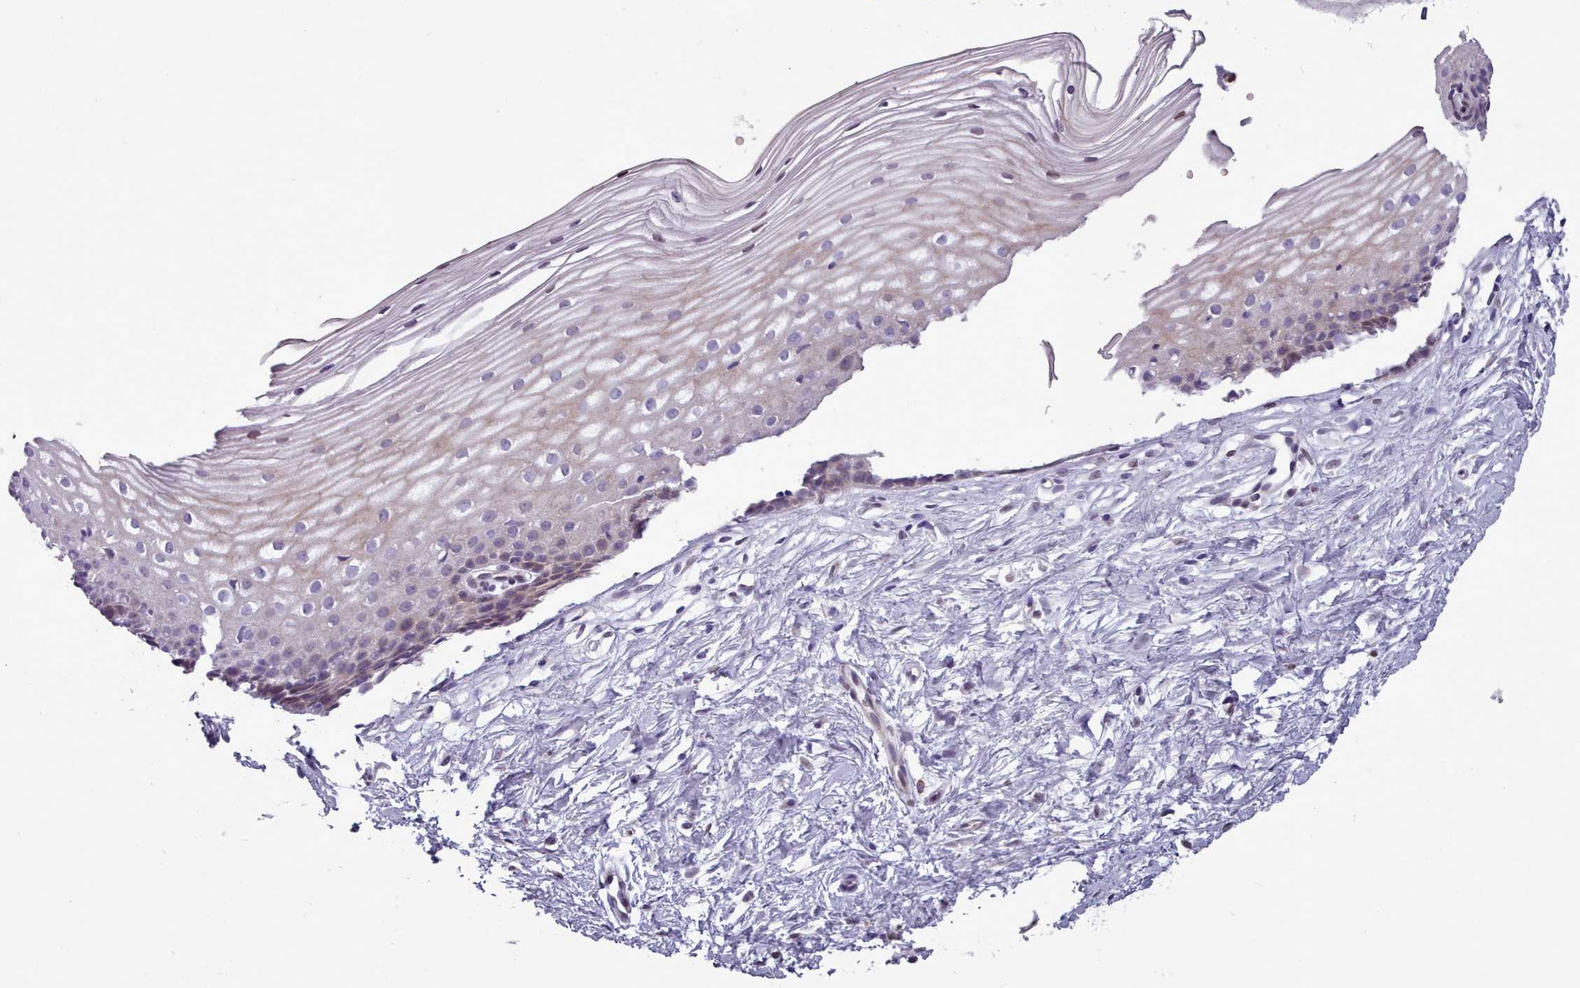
{"staining": {"intensity": "negative", "quantity": "none", "location": "none"}, "tissue": "cervix", "cell_type": "Glandular cells", "image_type": "normal", "snomed": [{"axis": "morphology", "description": "Normal tissue, NOS"}, {"axis": "topography", "description": "Cervix"}], "caption": "IHC of benign cervix displays no positivity in glandular cells. (Brightfield microscopy of DAB immunohistochemistry at high magnification).", "gene": "KCNT2", "patient": {"sex": "female", "age": 40}}